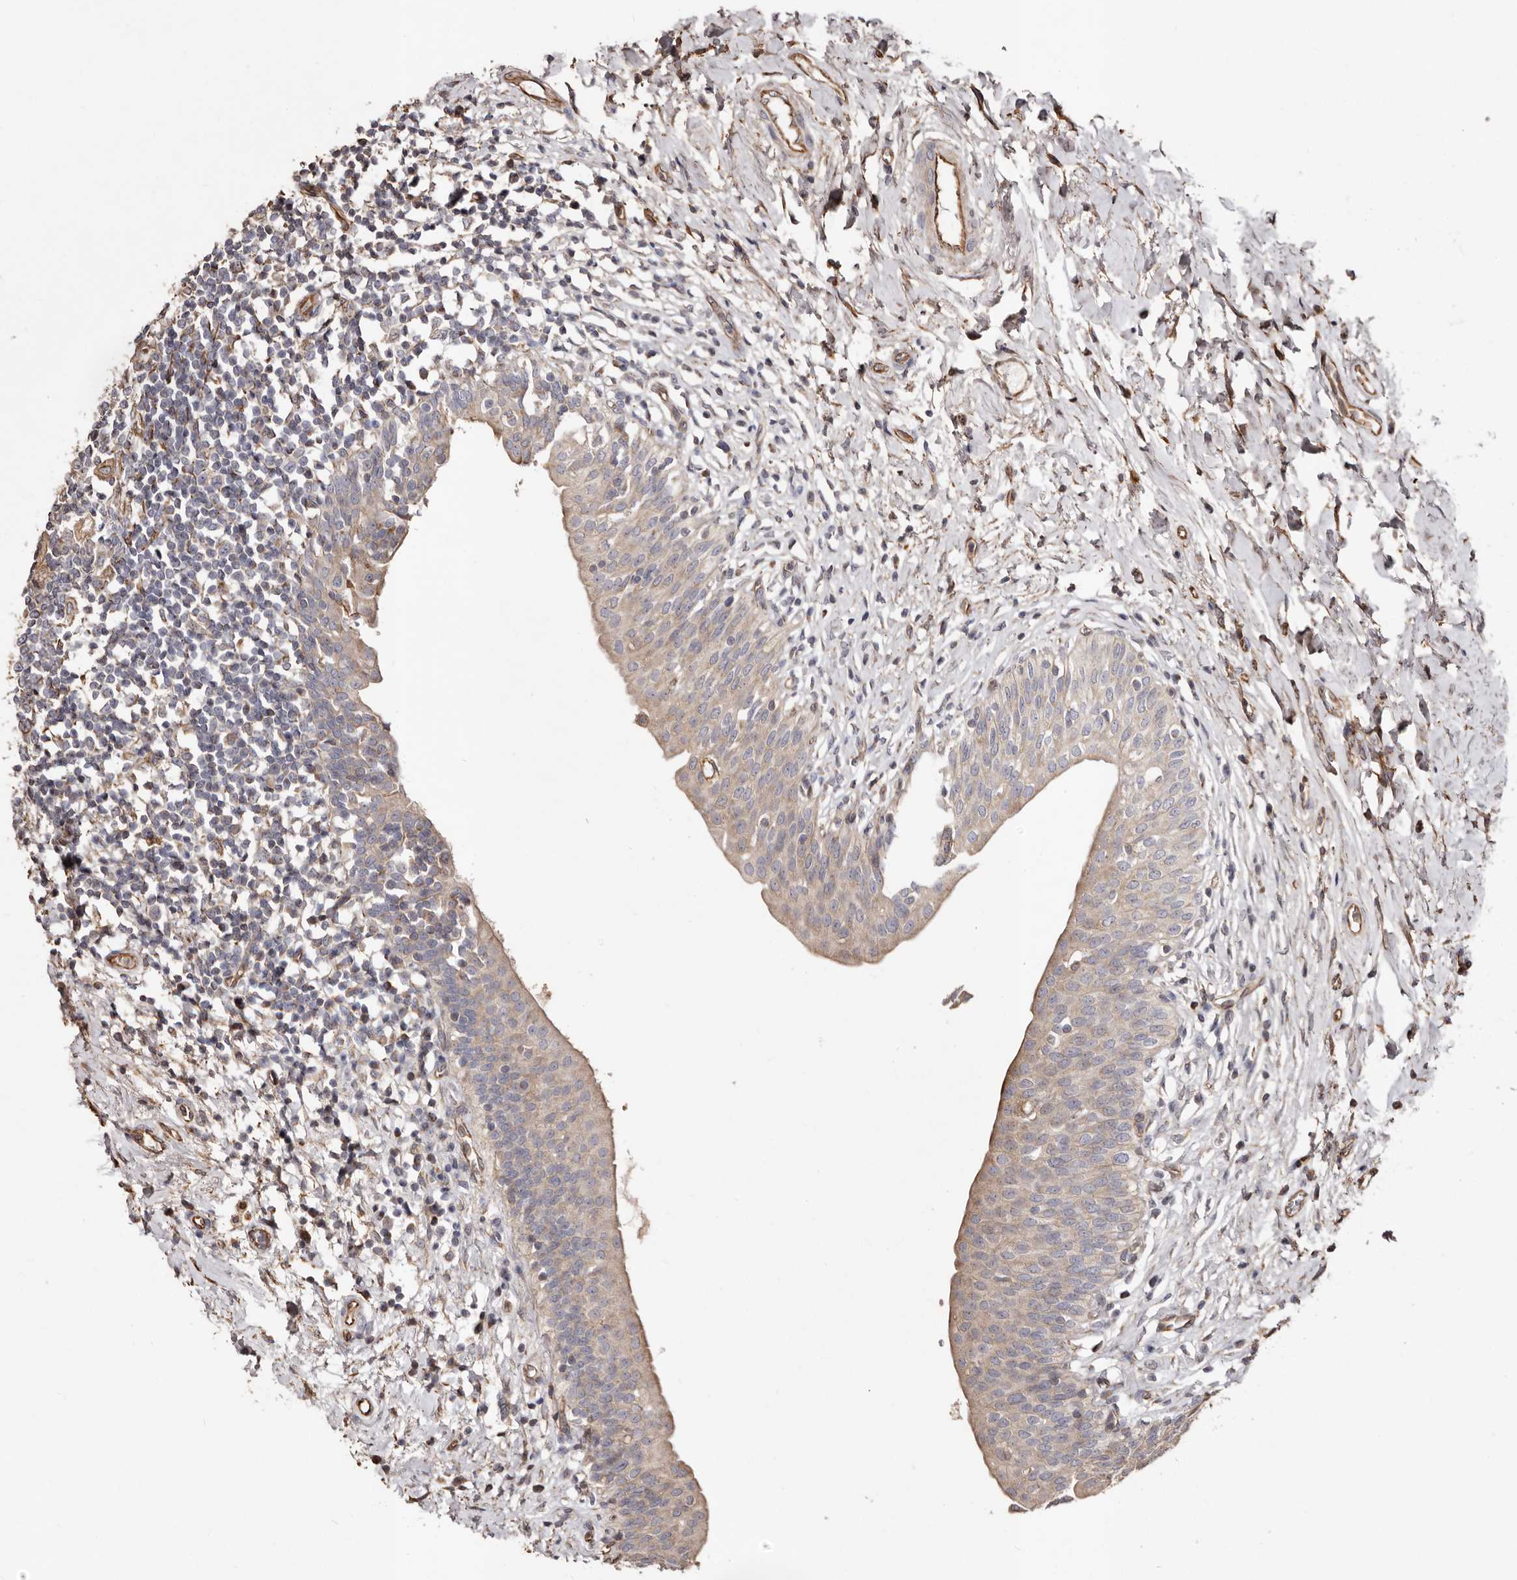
{"staining": {"intensity": "moderate", "quantity": ">75%", "location": "cytoplasmic/membranous"}, "tissue": "urinary bladder", "cell_type": "Urothelial cells", "image_type": "normal", "snomed": [{"axis": "morphology", "description": "Normal tissue, NOS"}, {"axis": "topography", "description": "Urinary bladder"}], "caption": "Immunohistochemical staining of normal urinary bladder demonstrates medium levels of moderate cytoplasmic/membranous expression in approximately >75% of urothelial cells. (DAB (3,3'-diaminobenzidine) = brown stain, brightfield microscopy at high magnification).", "gene": "MACC1", "patient": {"sex": "male", "age": 83}}